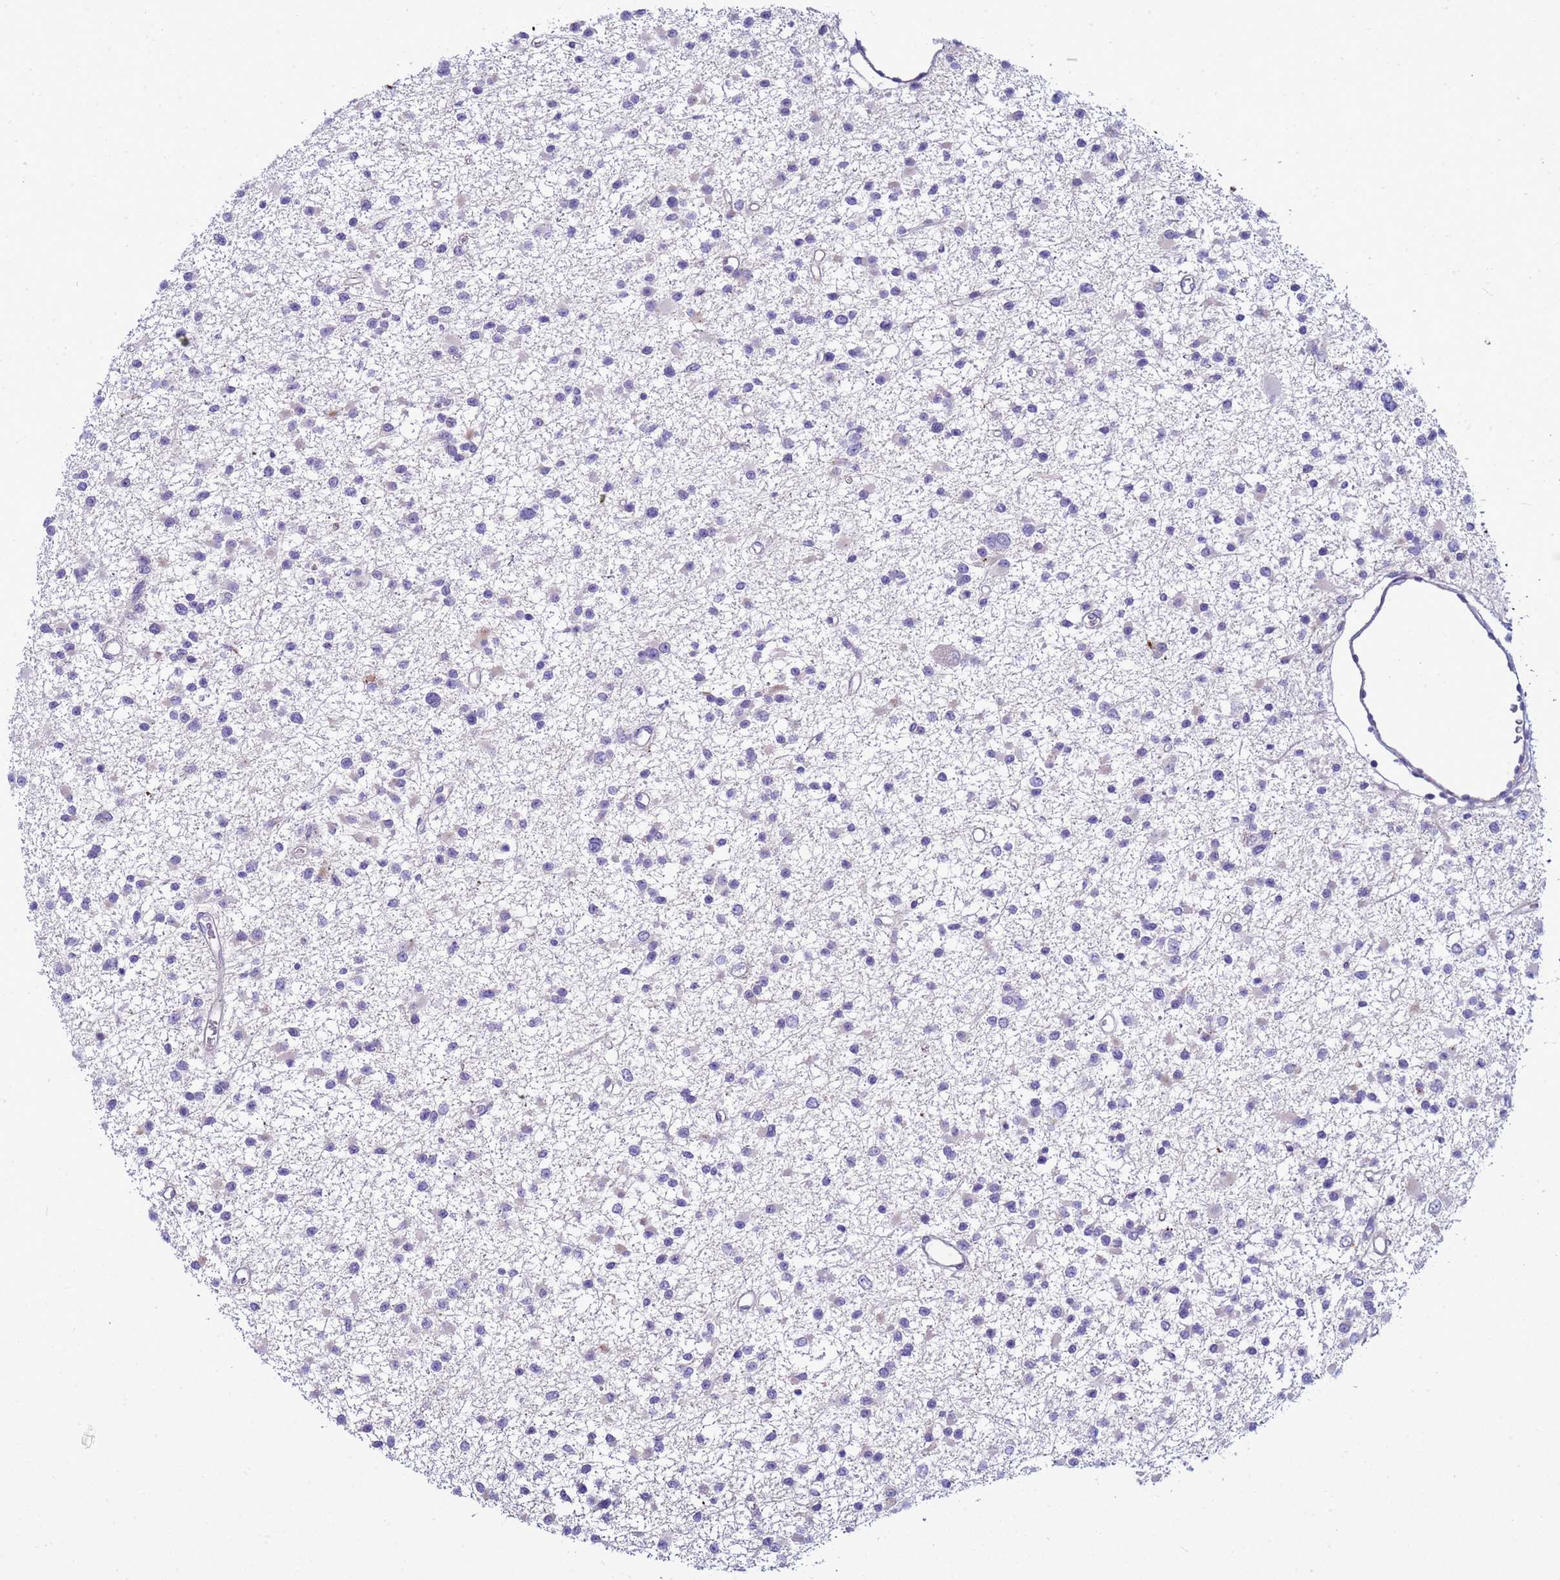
{"staining": {"intensity": "negative", "quantity": "none", "location": "none"}, "tissue": "glioma", "cell_type": "Tumor cells", "image_type": "cancer", "snomed": [{"axis": "morphology", "description": "Glioma, malignant, Low grade"}, {"axis": "topography", "description": "Brain"}], "caption": "A photomicrograph of human malignant glioma (low-grade) is negative for staining in tumor cells.", "gene": "NAT2", "patient": {"sex": "female", "age": 22}}